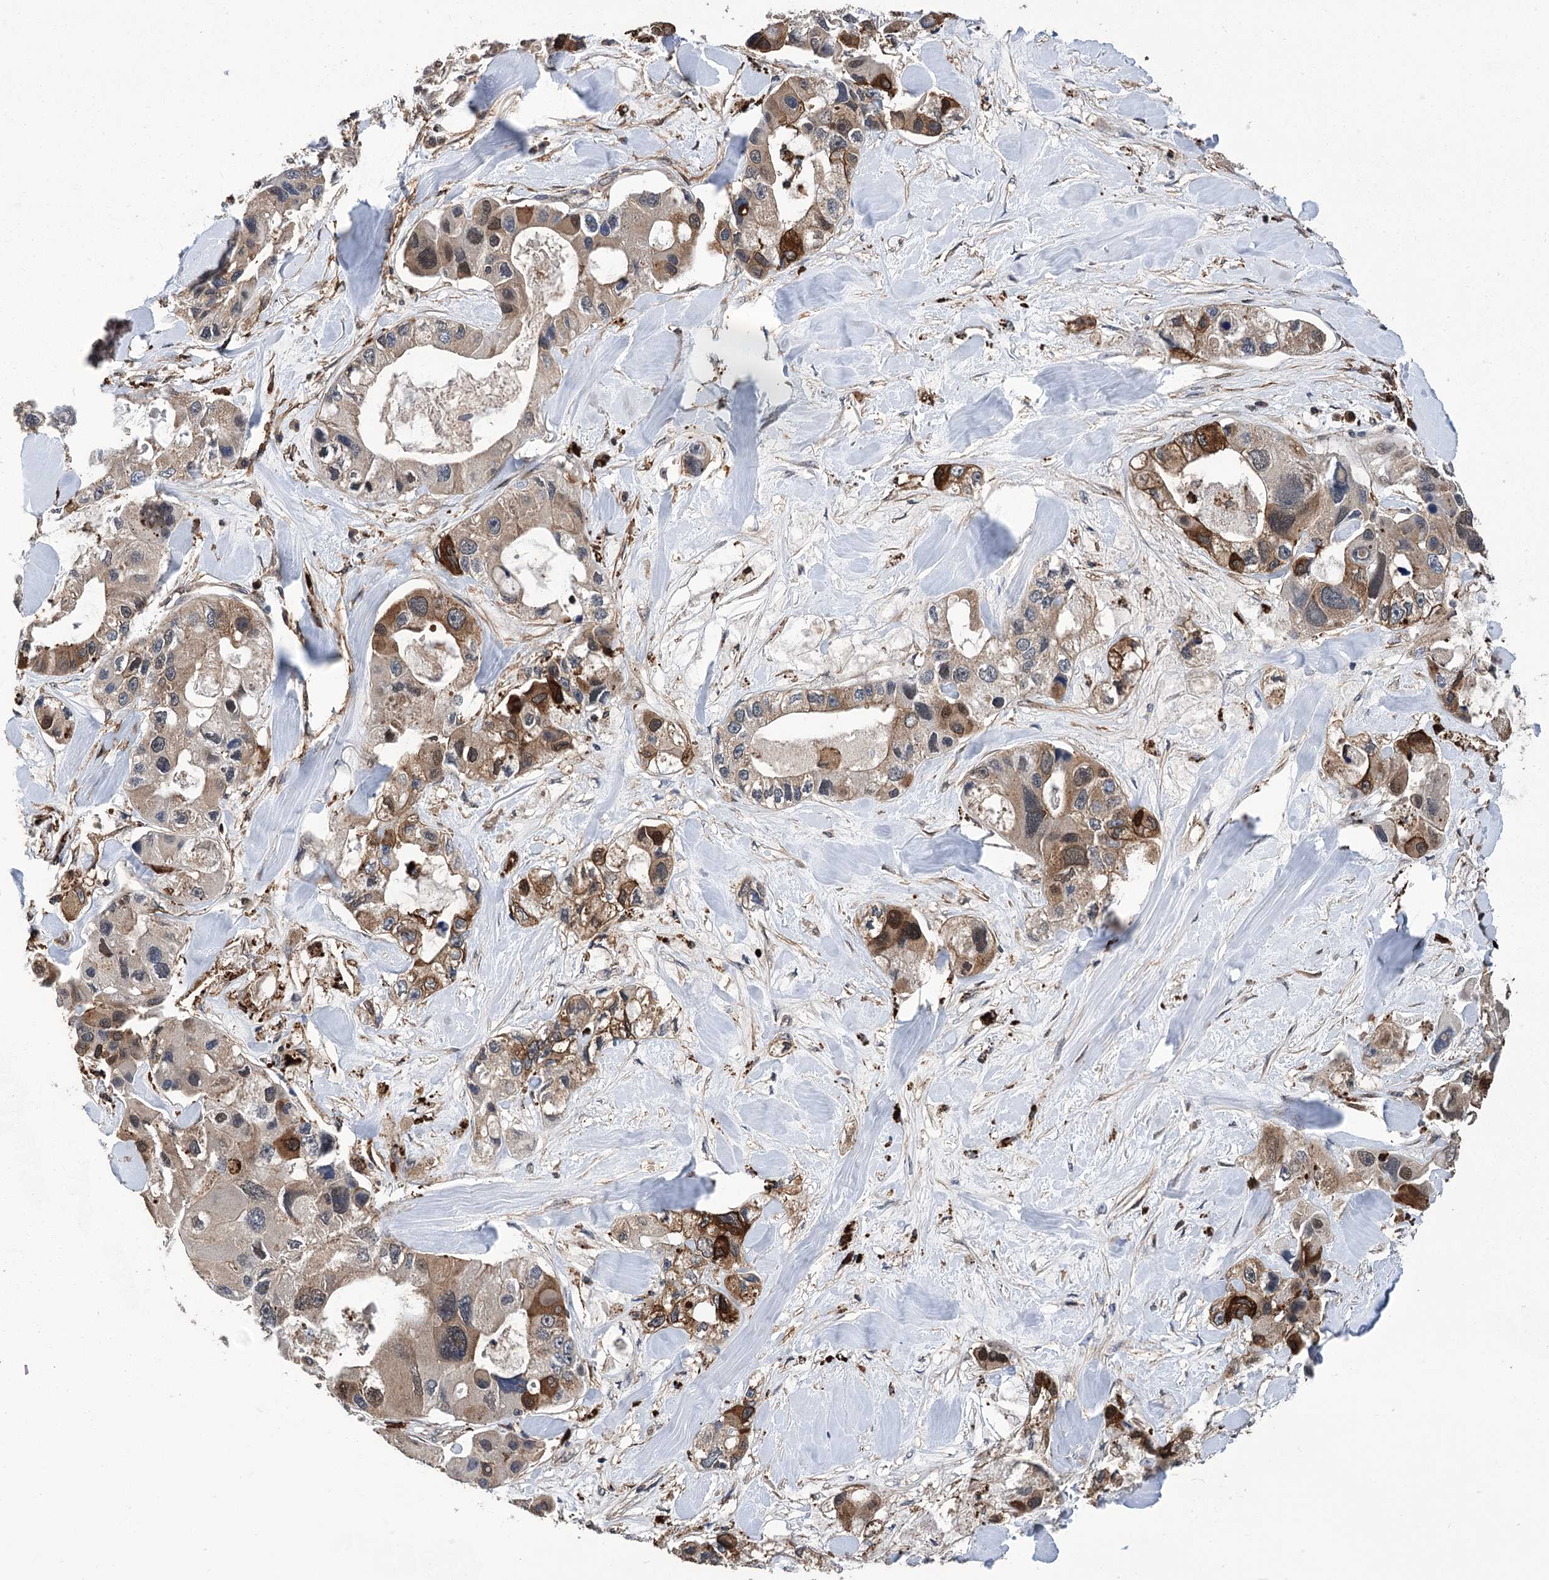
{"staining": {"intensity": "moderate", "quantity": "25%-75%", "location": "cytoplasmic/membranous"}, "tissue": "lung cancer", "cell_type": "Tumor cells", "image_type": "cancer", "snomed": [{"axis": "morphology", "description": "Adenocarcinoma, NOS"}, {"axis": "topography", "description": "Lung"}], "caption": "Adenocarcinoma (lung) stained for a protein demonstrates moderate cytoplasmic/membranous positivity in tumor cells. The staining was performed using DAB (3,3'-diaminobenzidine) to visualize the protein expression in brown, while the nuclei were stained in blue with hematoxylin (Magnification: 20x).", "gene": "DPP3", "patient": {"sex": "female", "age": 54}}